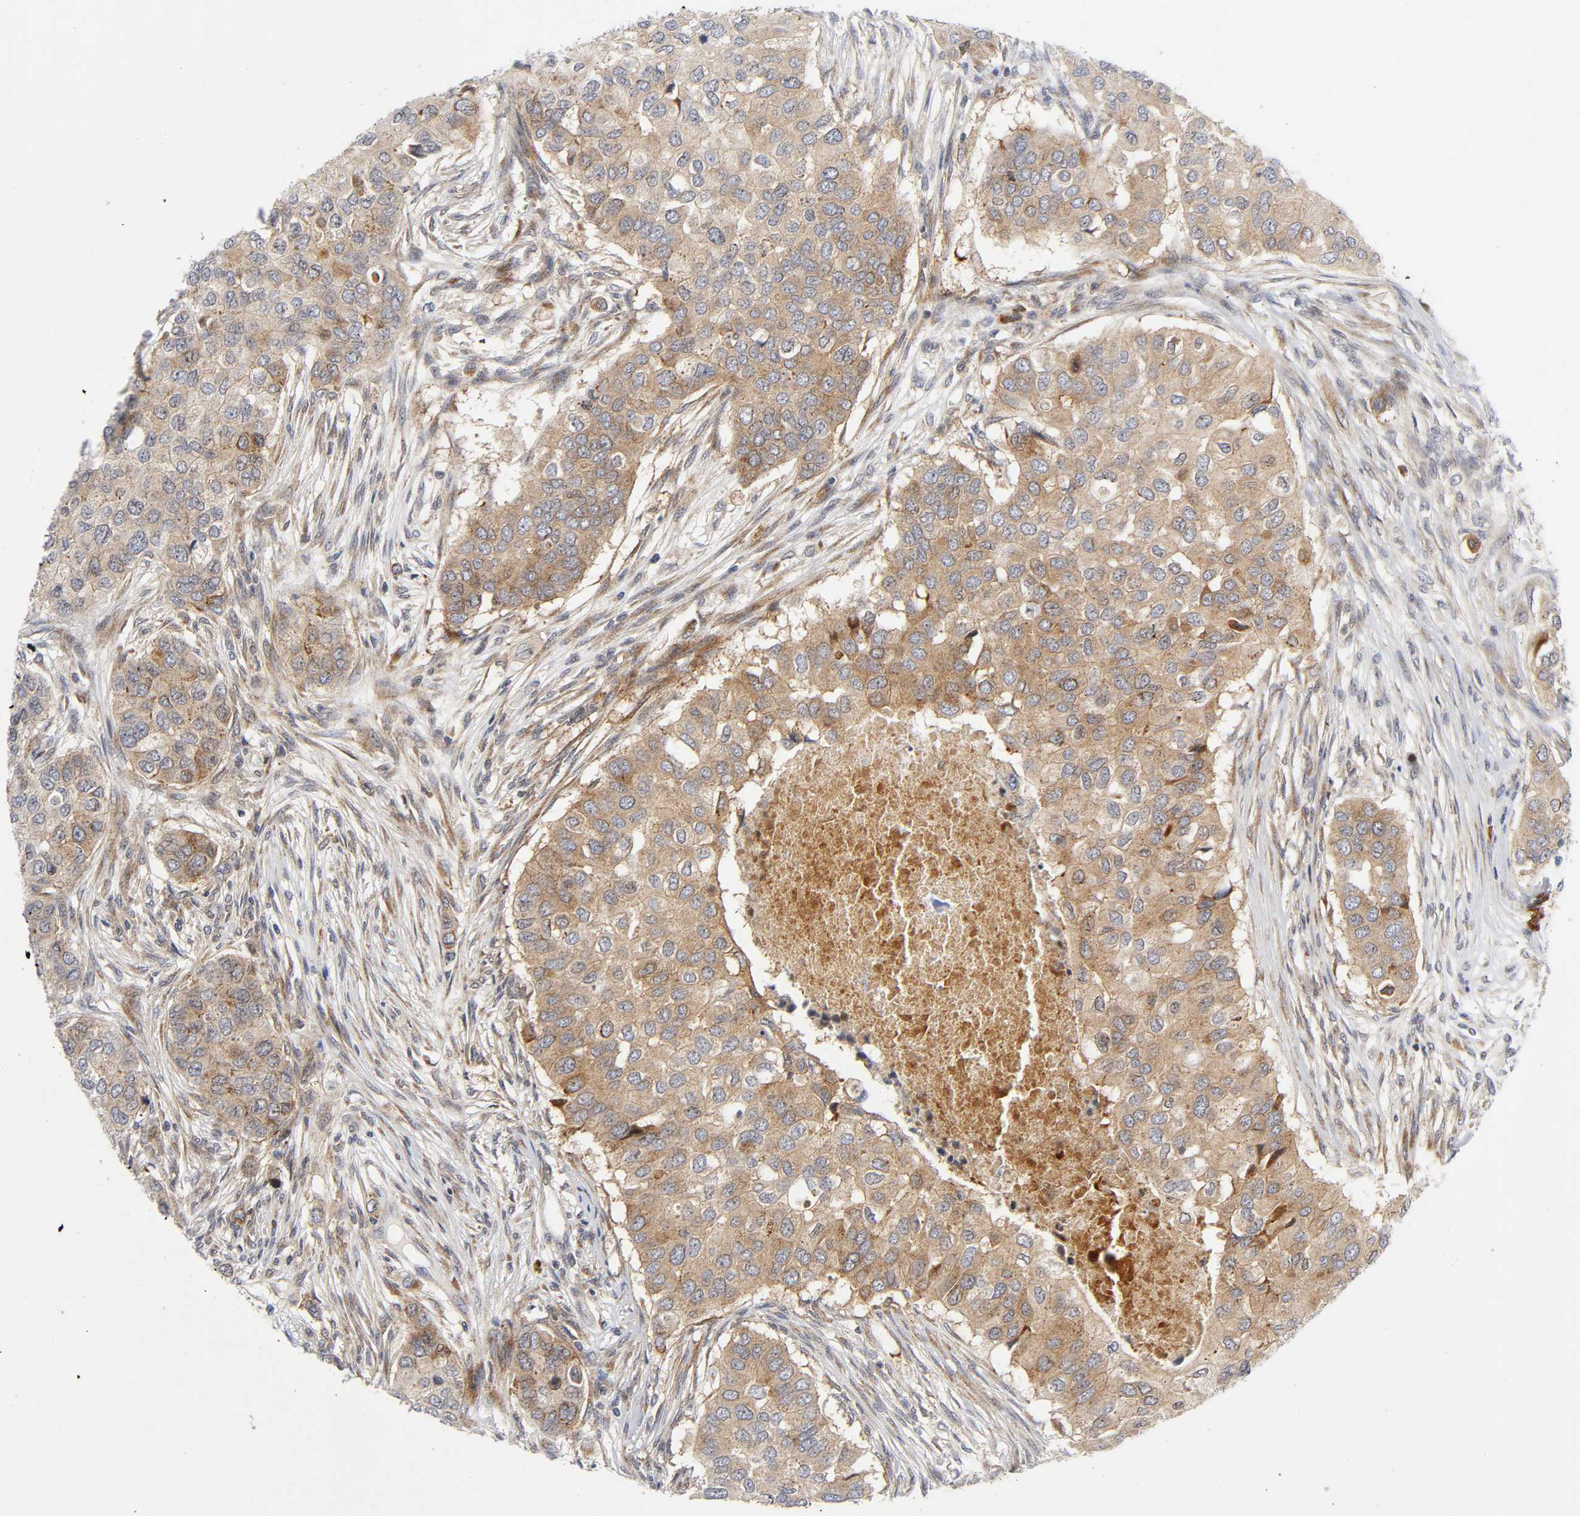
{"staining": {"intensity": "moderate", "quantity": ">75%", "location": "cytoplasmic/membranous"}, "tissue": "breast cancer", "cell_type": "Tumor cells", "image_type": "cancer", "snomed": [{"axis": "morphology", "description": "Normal tissue, NOS"}, {"axis": "morphology", "description": "Duct carcinoma"}, {"axis": "topography", "description": "Breast"}], "caption": "Immunohistochemistry image of human breast infiltrating ductal carcinoma stained for a protein (brown), which displays medium levels of moderate cytoplasmic/membranous positivity in approximately >75% of tumor cells.", "gene": "EIF5", "patient": {"sex": "female", "age": 49}}